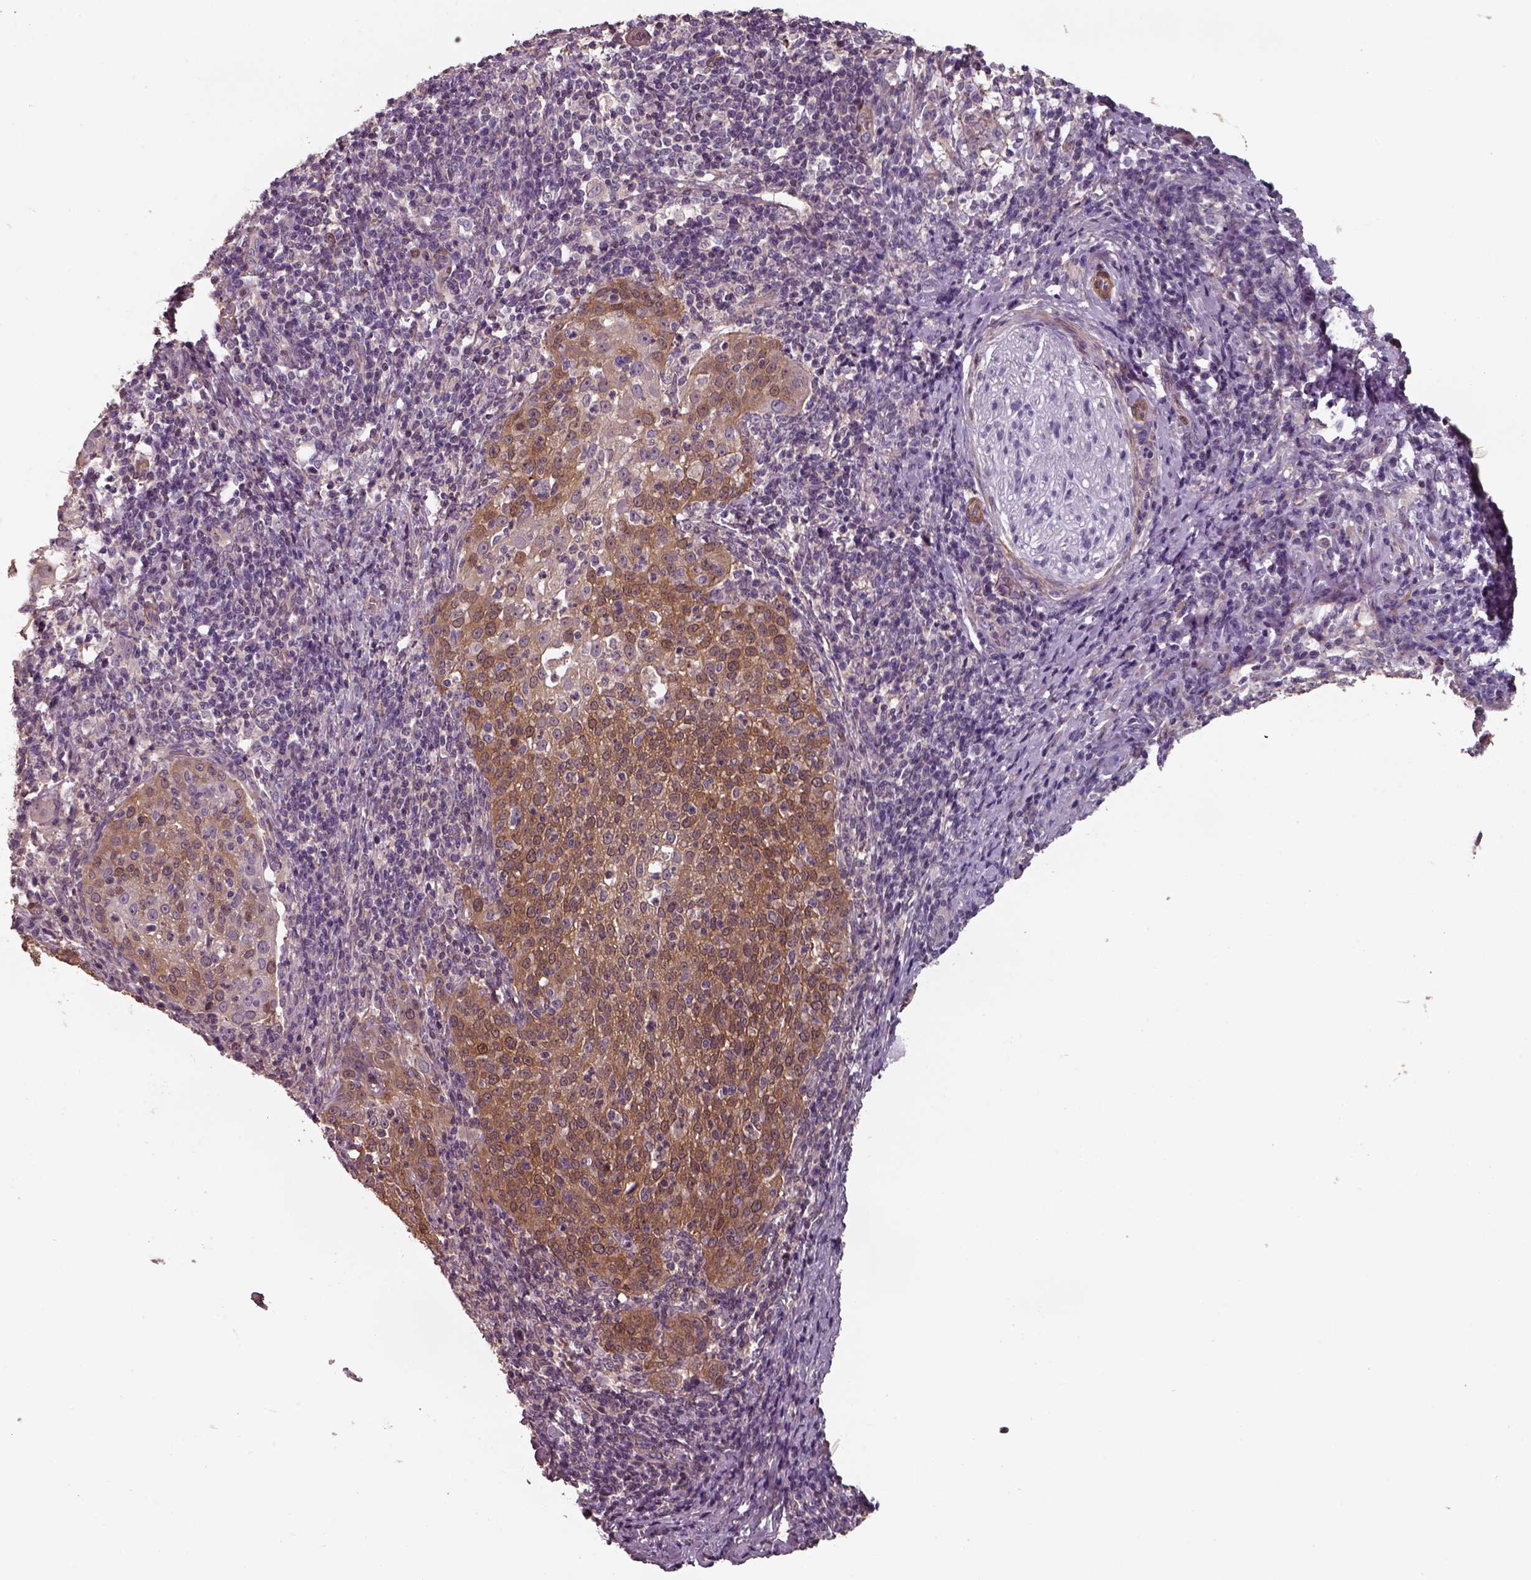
{"staining": {"intensity": "moderate", "quantity": ">75%", "location": "cytoplasmic/membranous"}, "tissue": "cervical cancer", "cell_type": "Tumor cells", "image_type": "cancer", "snomed": [{"axis": "morphology", "description": "Squamous cell carcinoma, NOS"}, {"axis": "topography", "description": "Cervix"}], "caption": "Protein expression analysis of human cervical cancer reveals moderate cytoplasmic/membranous staining in approximately >75% of tumor cells.", "gene": "ISYNA1", "patient": {"sex": "female", "age": 51}}